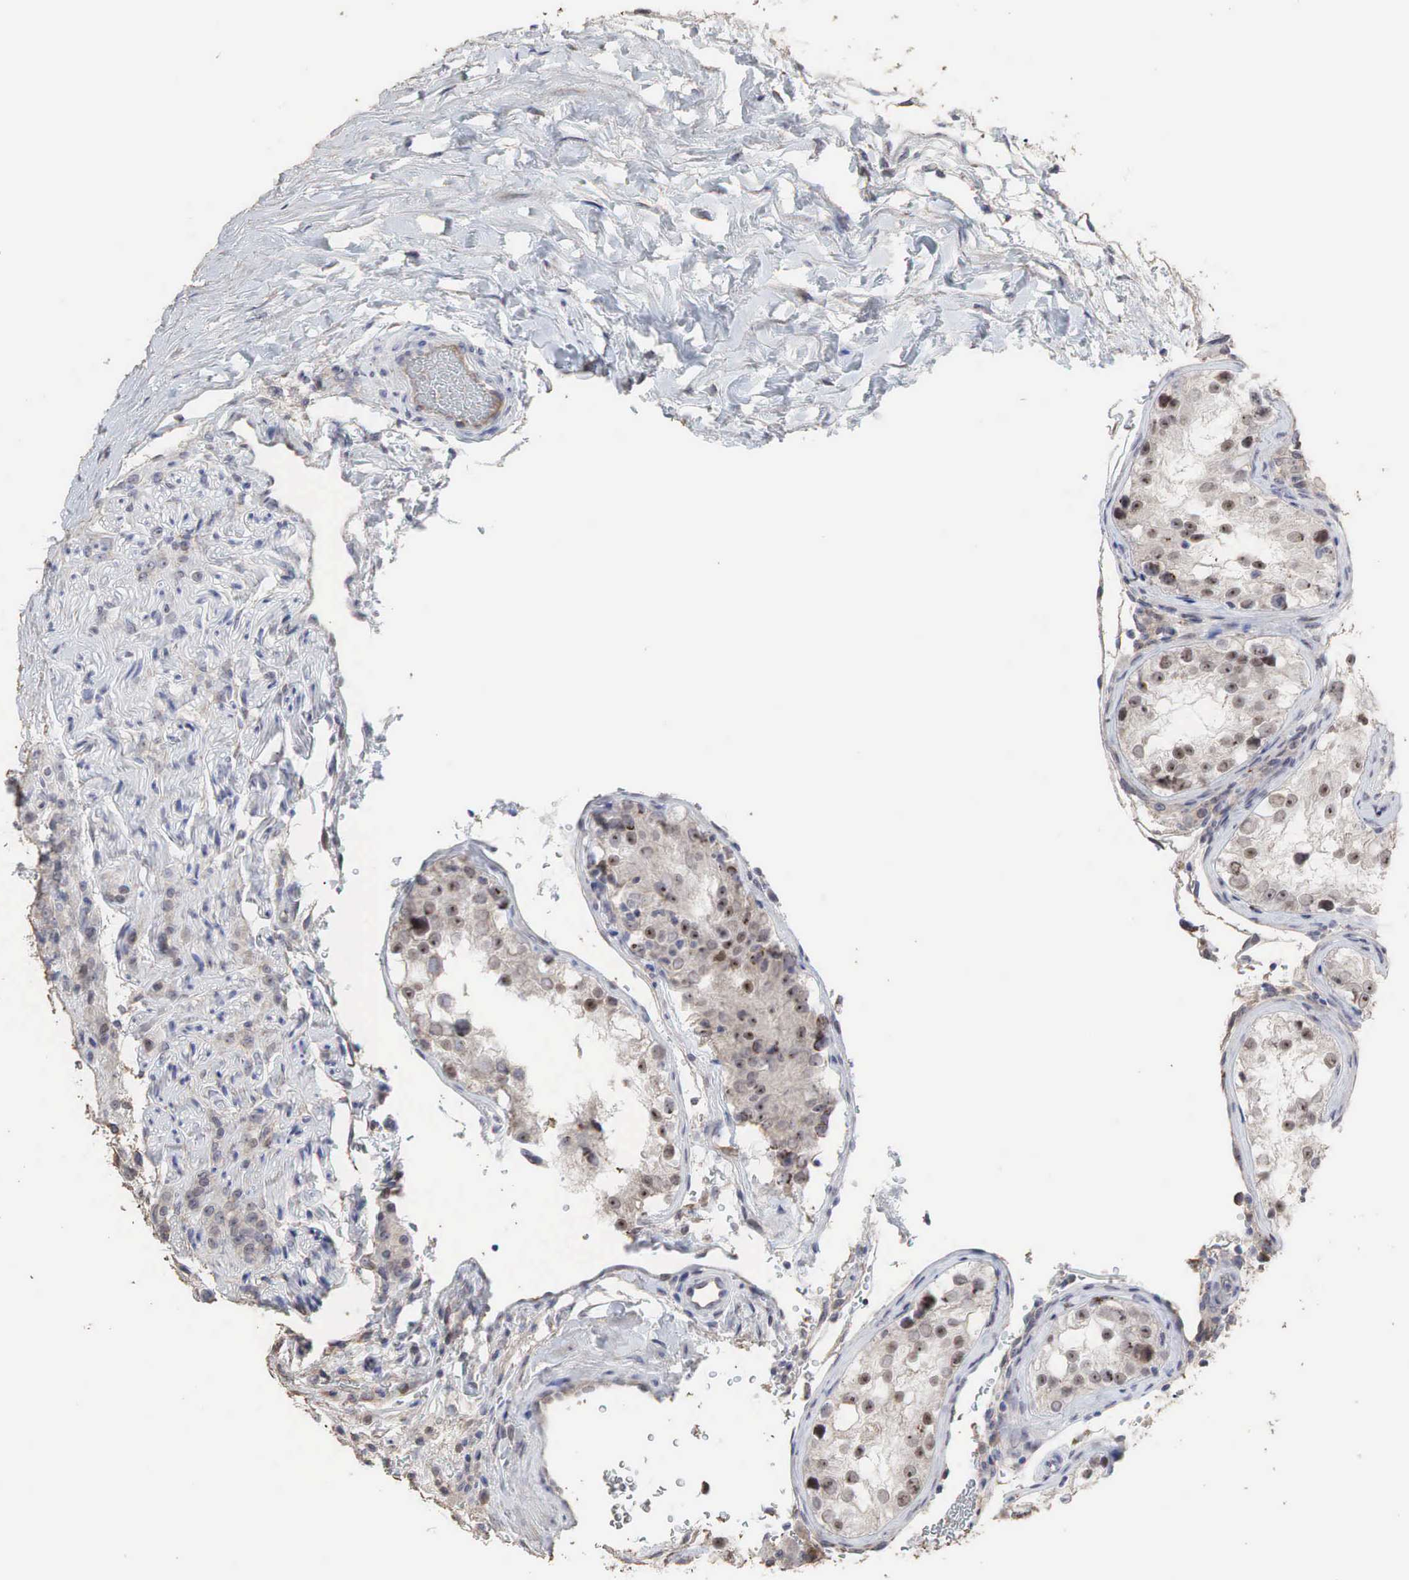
{"staining": {"intensity": "moderate", "quantity": "25%-75%", "location": "nuclear"}, "tissue": "testis", "cell_type": "Cells in seminiferous ducts", "image_type": "normal", "snomed": [{"axis": "morphology", "description": "Normal tissue, NOS"}, {"axis": "topography", "description": "Testis"}], "caption": "A photomicrograph of testis stained for a protein displays moderate nuclear brown staining in cells in seminiferous ducts. (brown staining indicates protein expression, while blue staining denotes nuclei).", "gene": "DKC1", "patient": {"sex": "male", "age": 24}}